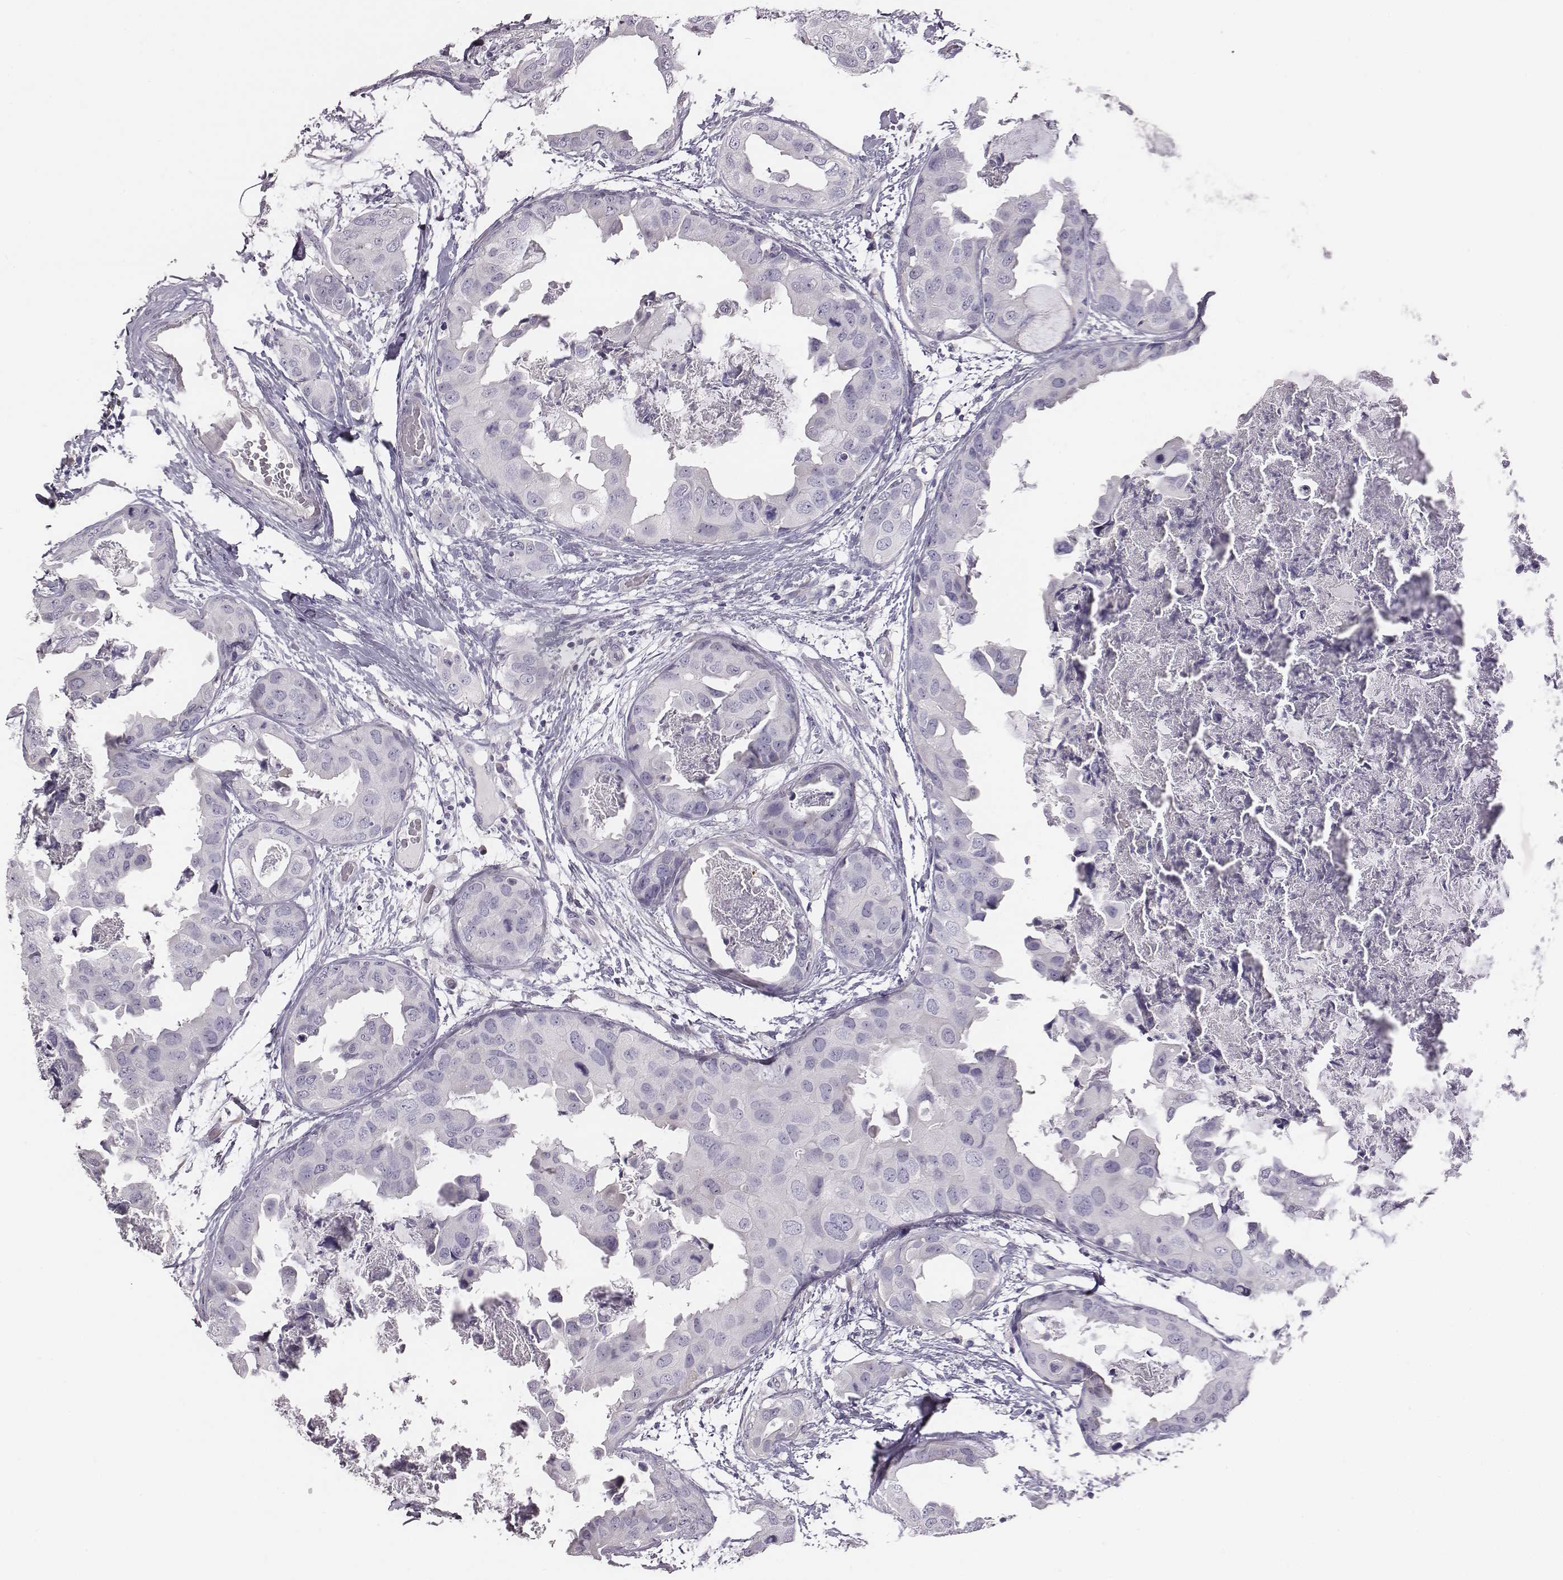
{"staining": {"intensity": "negative", "quantity": "none", "location": "none"}, "tissue": "breast cancer", "cell_type": "Tumor cells", "image_type": "cancer", "snomed": [{"axis": "morphology", "description": "Normal tissue, NOS"}, {"axis": "morphology", "description": "Duct carcinoma"}, {"axis": "topography", "description": "Breast"}], "caption": "Tumor cells are negative for protein expression in human breast intraductal carcinoma.", "gene": "GUCA1A", "patient": {"sex": "female", "age": 40}}